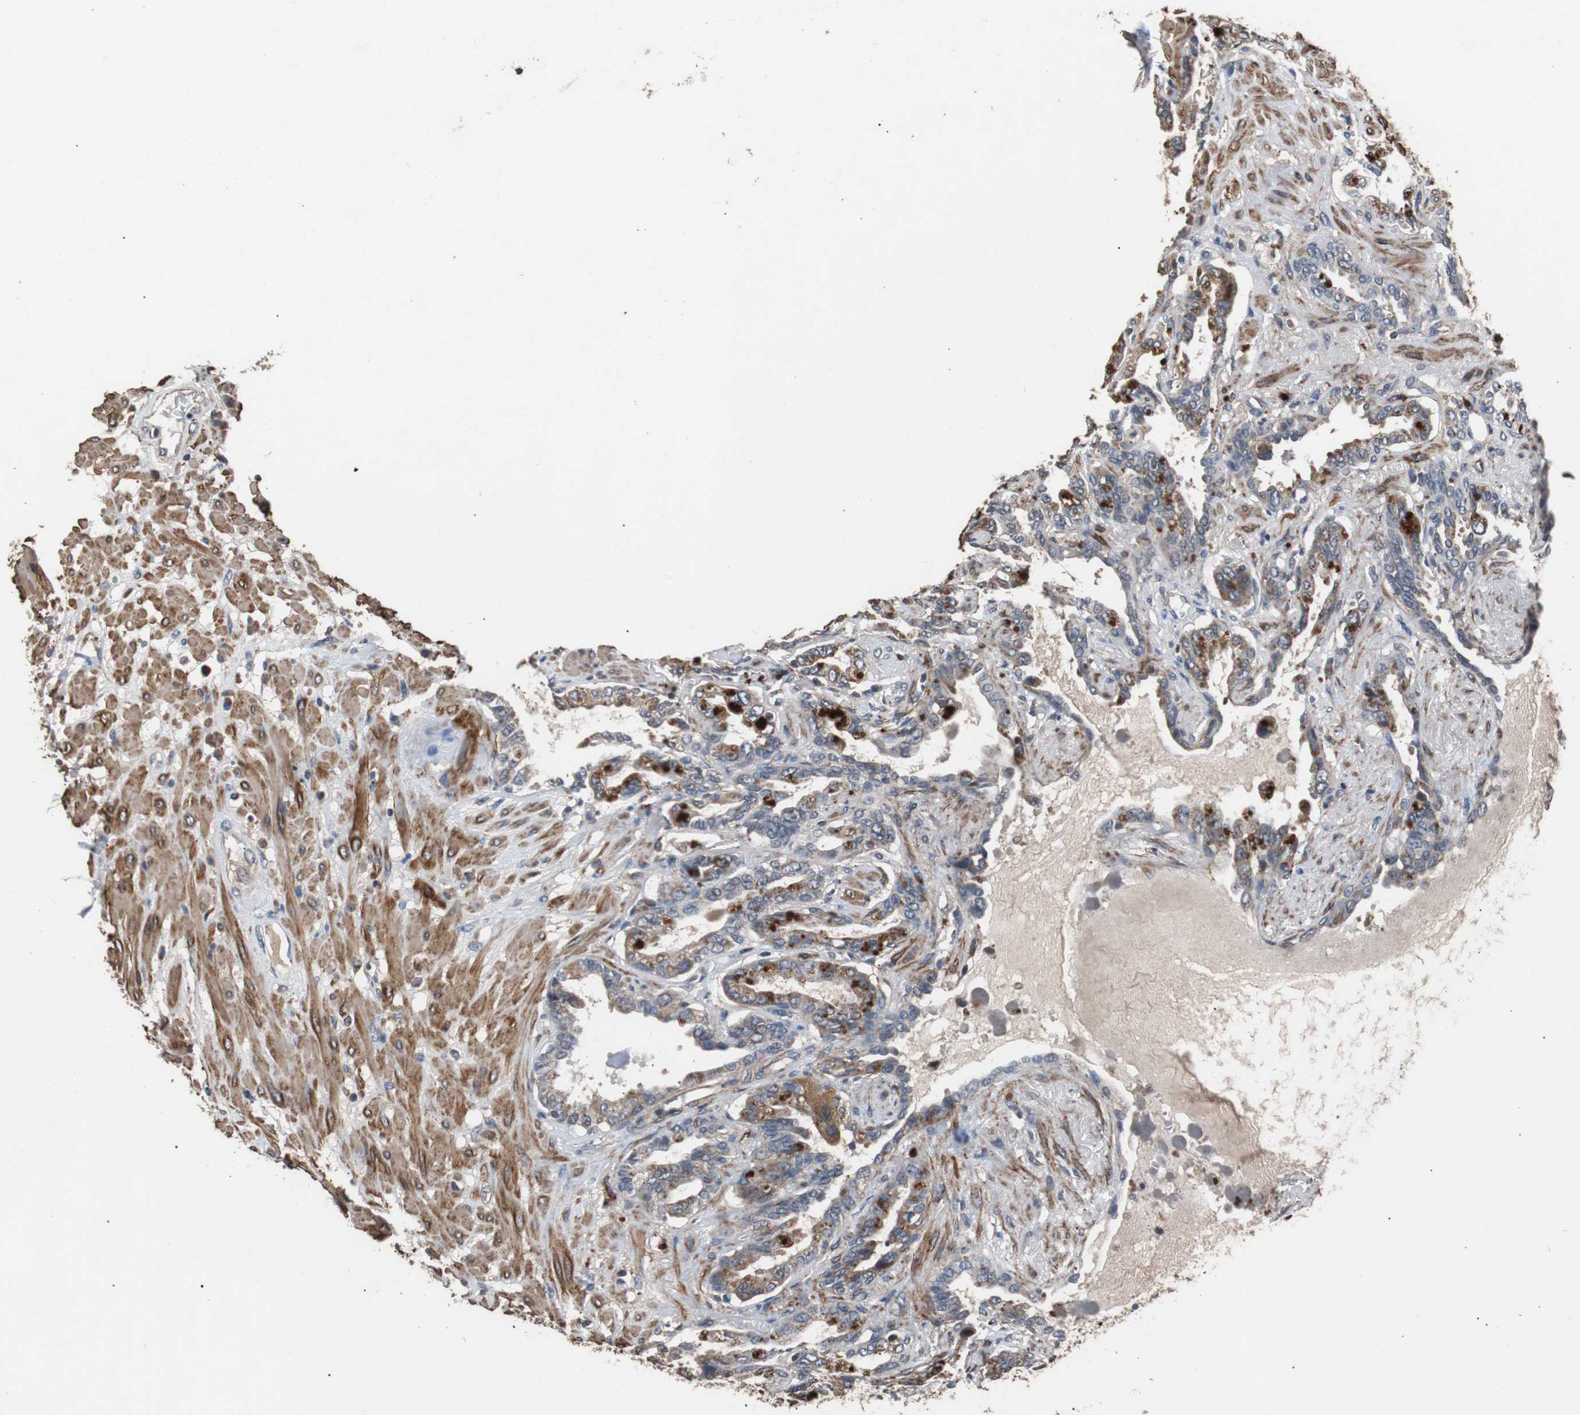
{"staining": {"intensity": "moderate", "quantity": ">75%", "location": "cytoplasmic/membranous"}, "tissue": "seminal vesicle", "cell_type": "Glandular cells", "image_type": "normal", "snomed": [{"axis": "morphology", "description": "Normal tissue, NOS"}, {"axis": "topography", "description": "Seminal veicle"}], "caption": "Human seminal vesicle stained with a brown dye exhibits moderate cytoplasmic/membranous positive positivity in approximately >75% of glandular cells.", "gene": "PITRM1", "patient": {"sex": "male", "age": 61}}